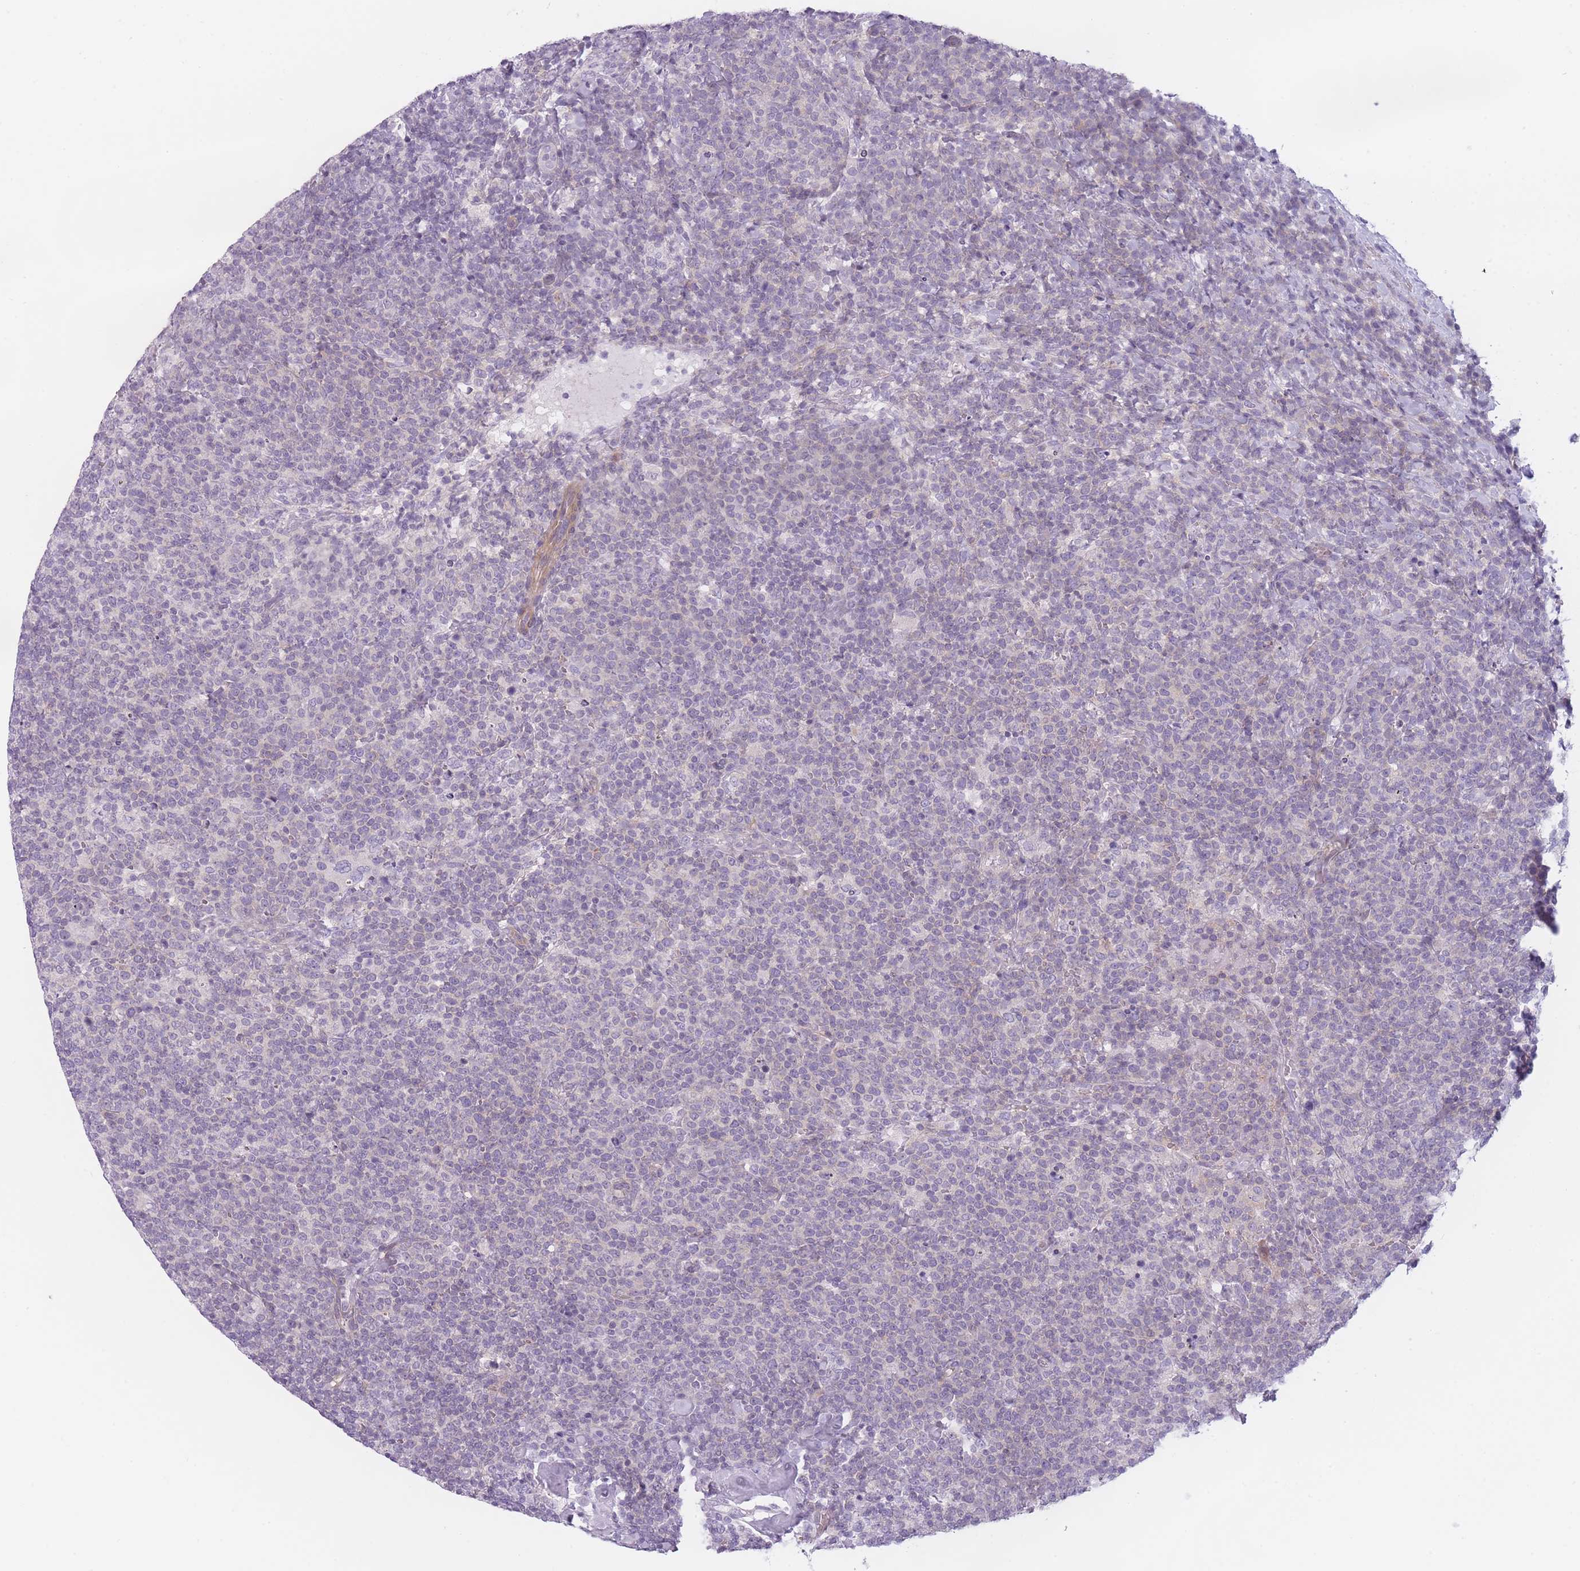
{"staining": {"intensity": "negative", "quantity": "none", "location": "none"}, "tissue": "lymphoma", "cell_type": "Tumor cells", "image_type": "cancer", "snomed": [{"axis": "morphology", "description": "Malignant lymphoma, non-Hodgkin's type, High grade"}, {"axis": "topography", "description": "Lymph node"}], "caption": "High-grade malignant lymphoma, non-Hodgkin's type stained for a protein using IHC displays no staining tumor cells.", "gene": "GGT1", "patient": {"sex": "male", "age": 61}}